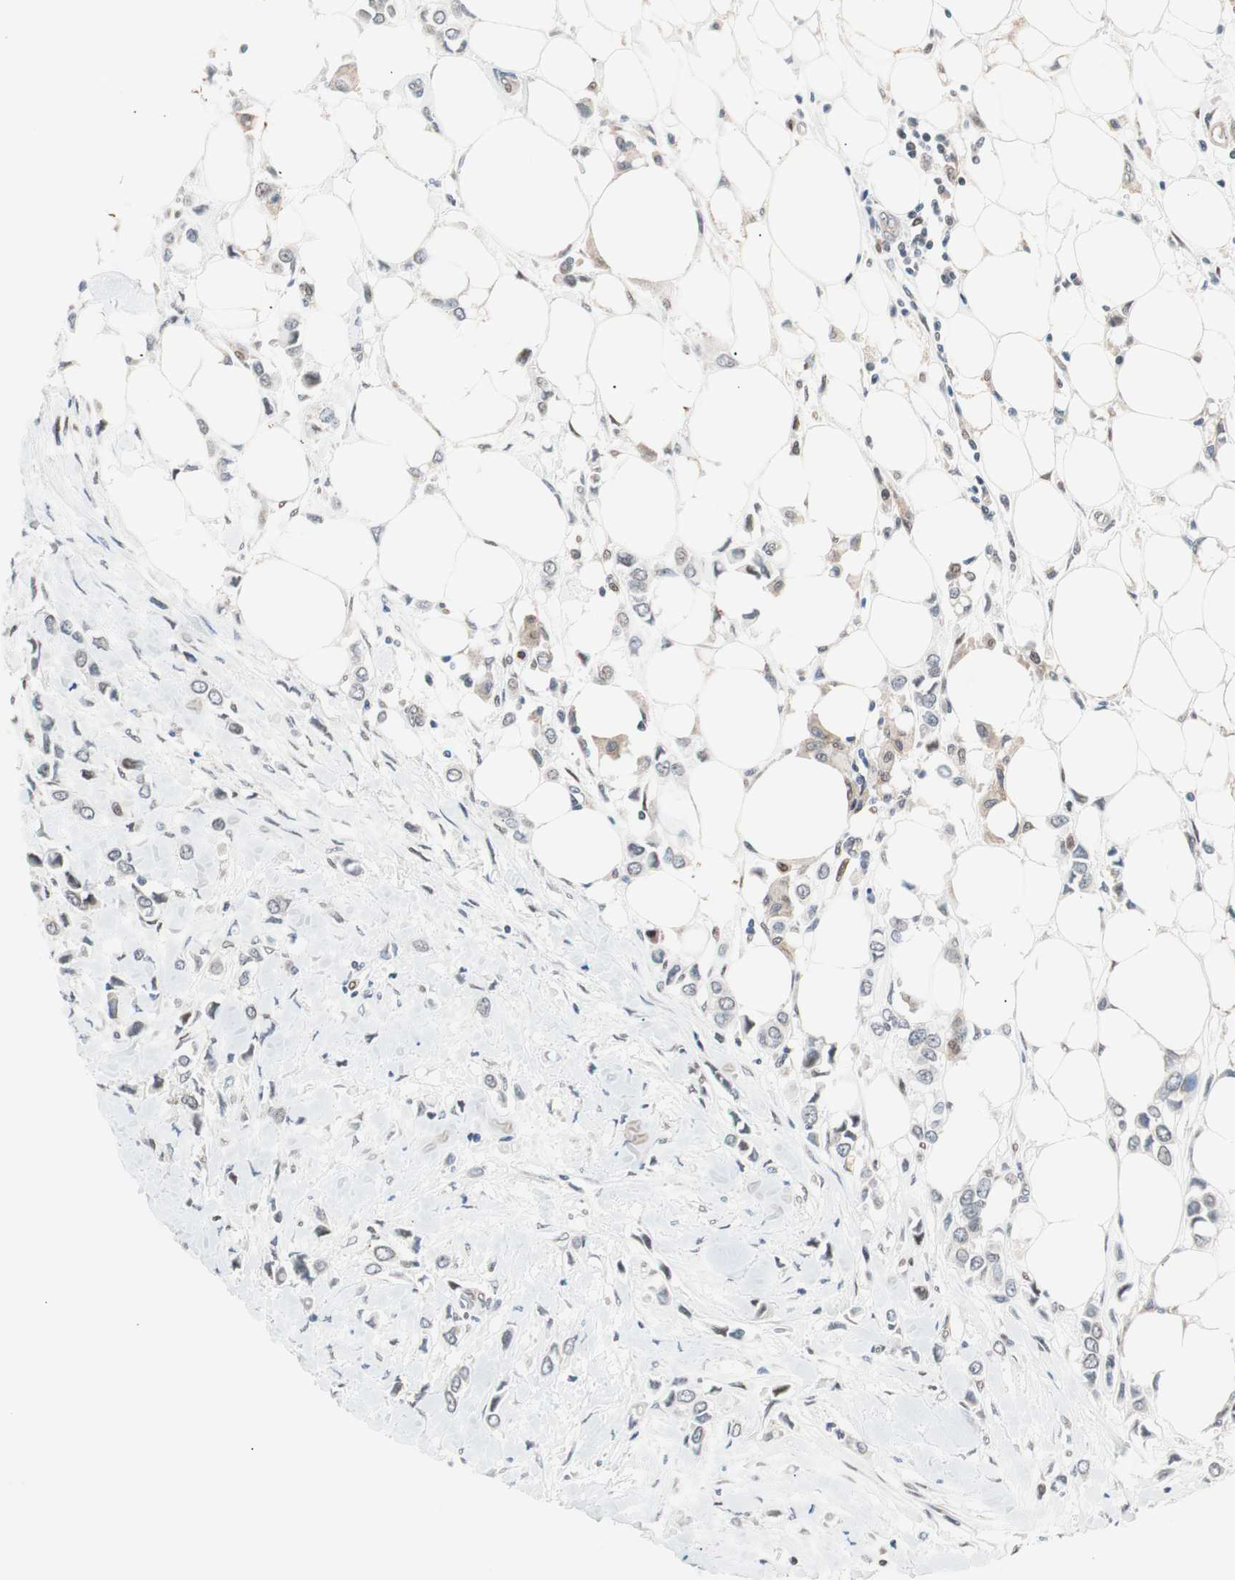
{"staining": {"intensity": "negative", "quantity": "none", "location": "none"}, "tissue": "breast cancer", "cell_type": "Tumor cells", "image_type": "cancer", "snomed": [{"axis": "morphology", "description": "Lobular carcinoma"}, {"axis": "topography", "description": "Breast"}], "caption": "The micrograph exhibits no staining of tumor cells in lobular carcinoma (breast).", "gene": "POLH", "patient": {"sex": "female", "age": 51}}